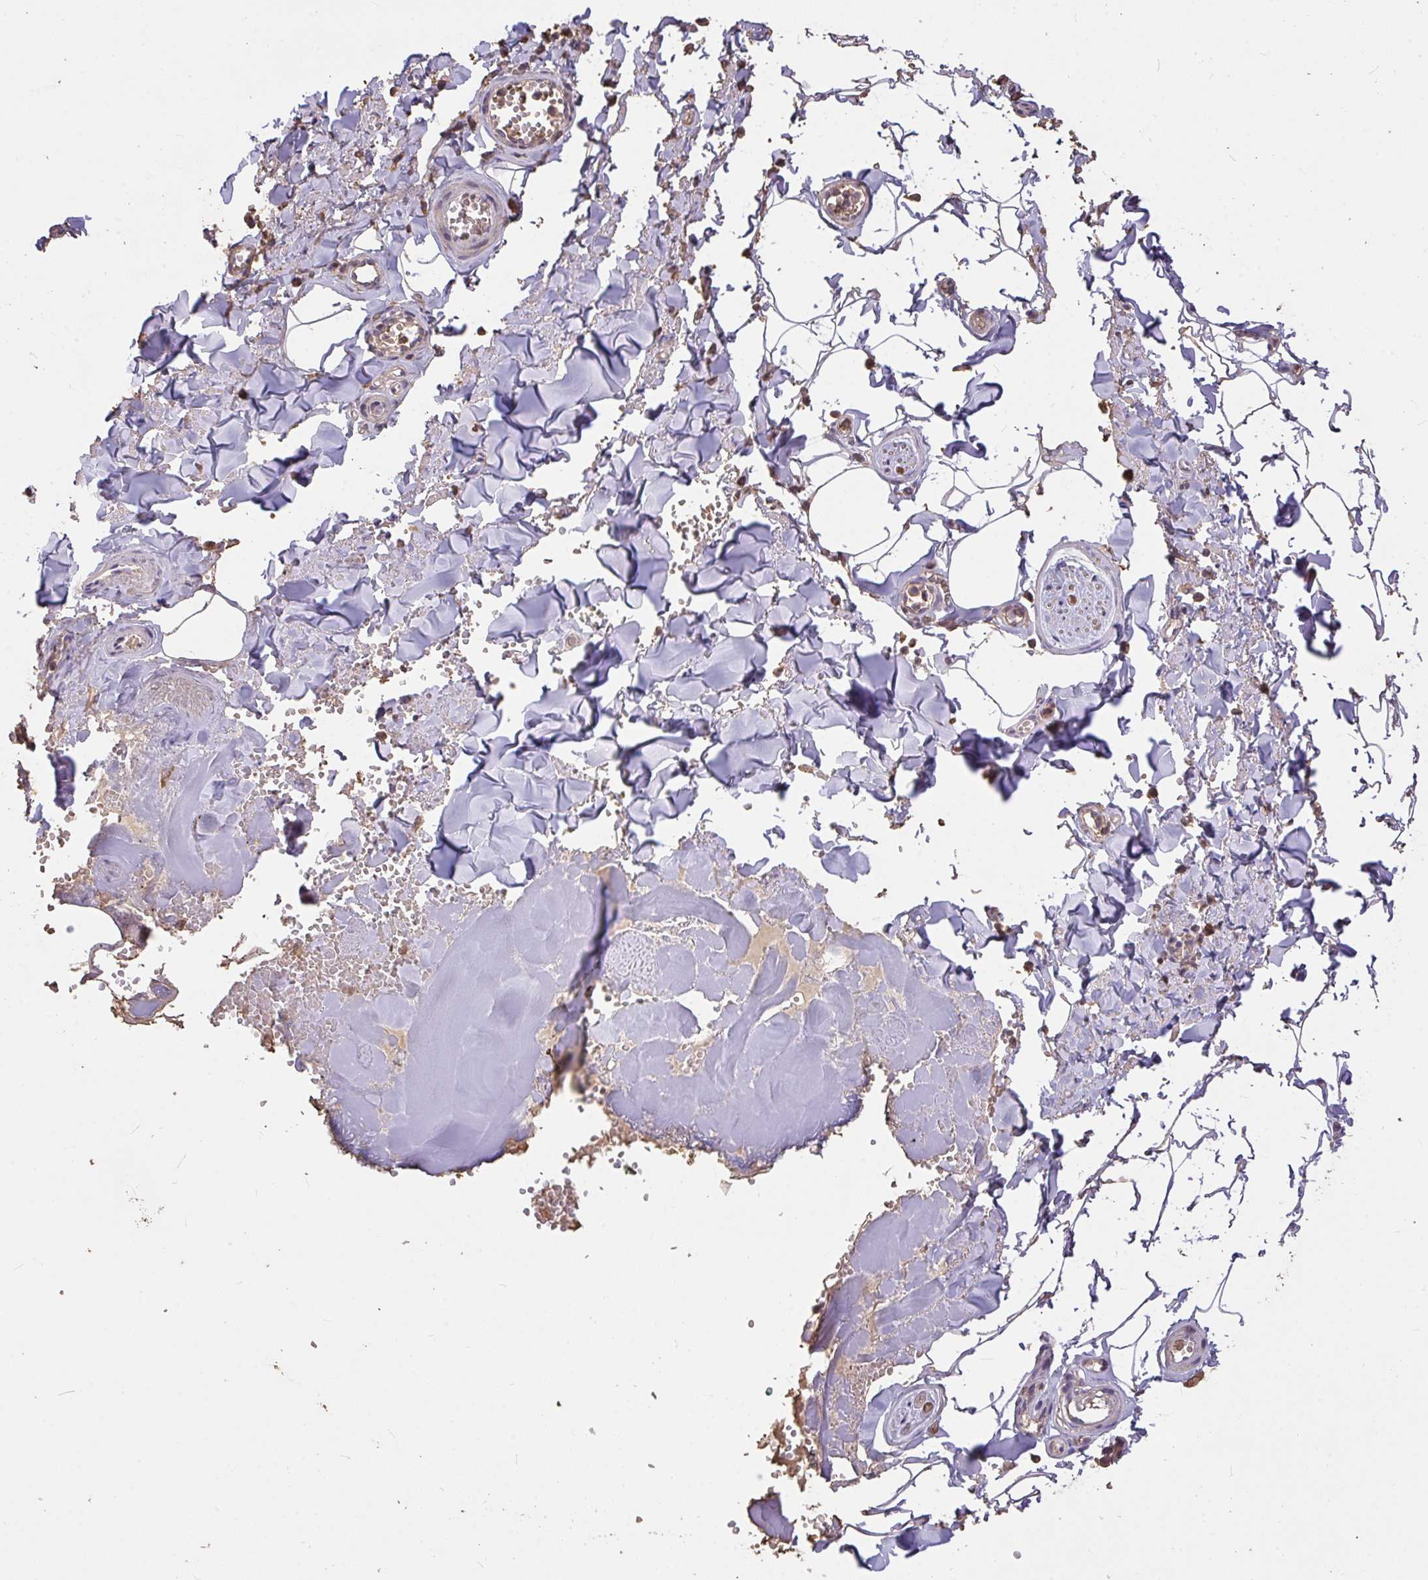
{"staining": {"intensity": "moderate", "quantity": "25%-75%", "location": "cytoplasmic/membranous"}, "tissue": "adipose tissue", "cell_type": "Adipocytes", "image_type": "normal", "snomed": [{"axis": "morphology", "description": "Normal tissue, NOS"}, {"axis": "topography", "description": "Vulva"}, {"axis": "topography", "description": "Peripheral nerve tissue"}], "caption": "IHC of normal adipose tissue exhibits medium levels of moderate cytoplasmic/membranous staining in approximately 25%-75% of adipocytes.", "gene": "FCER1A", "patient": {"sex": "female", "age": 66}}